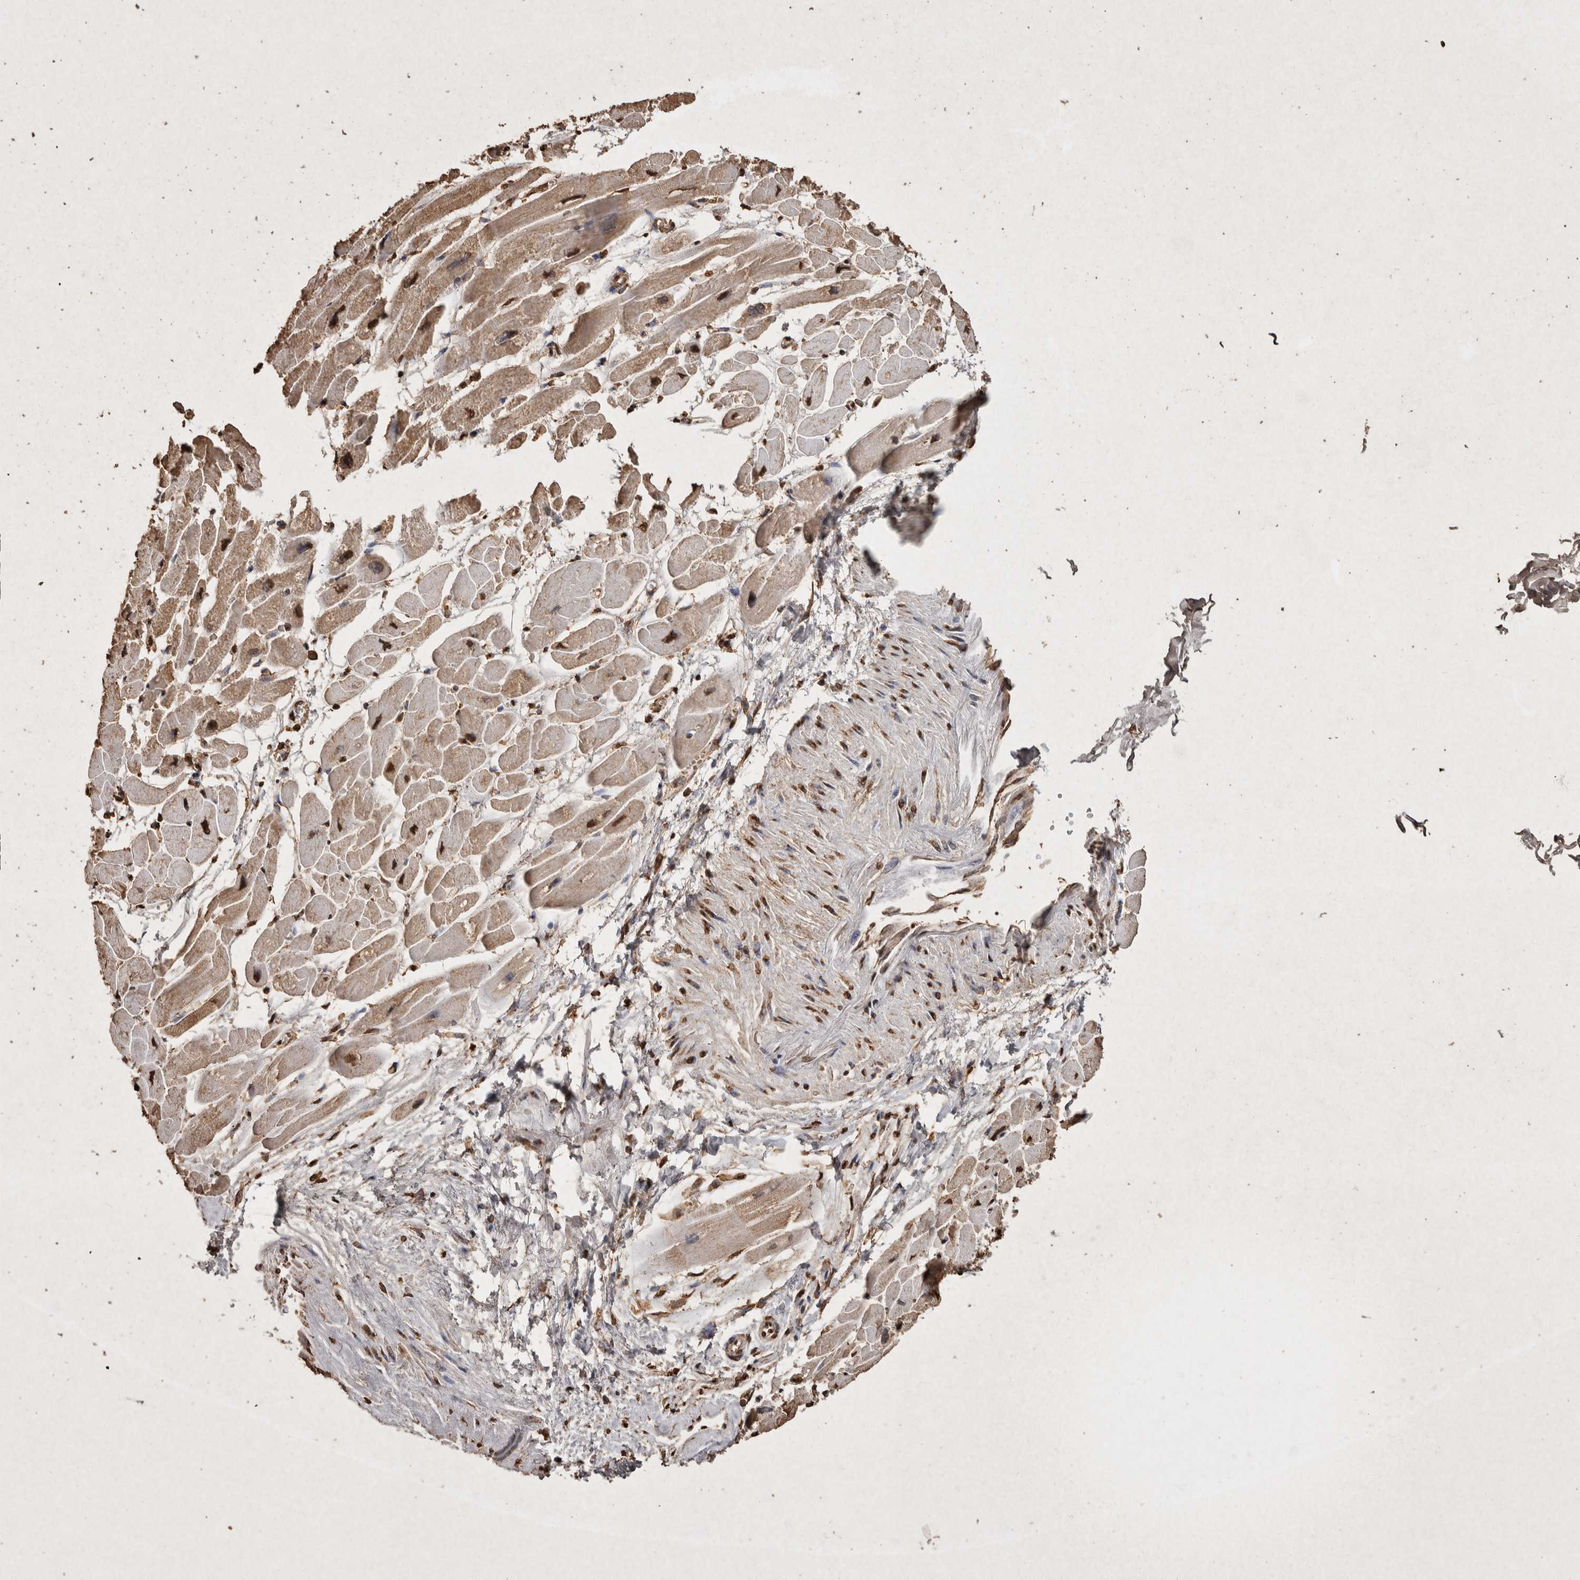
{"staining": {"intensity": "strong", "quantity": ">75%", "location": "cytoplasmic/membranous,nuclear"}, "tissue": "heart muscle", "cell_type": "Cardiomyocytes", "image_type": "normal", "snomed": [{"axis": "morphology", "description": "Normal tissue, NOS"}, {"axis": "topography", "description": "Heart"}], "caption": "Immunohistochemical staining of unremarkable heart muscle displays strong cytoplasmic/membranous,nuclear protein expression in approximately >75% of cardiomyocytes. (brown staining indicates protein expression, while blue staining denotes nuclei).", "gene": "FSTL3", "patient": {"sex": "female", "age": 54}}